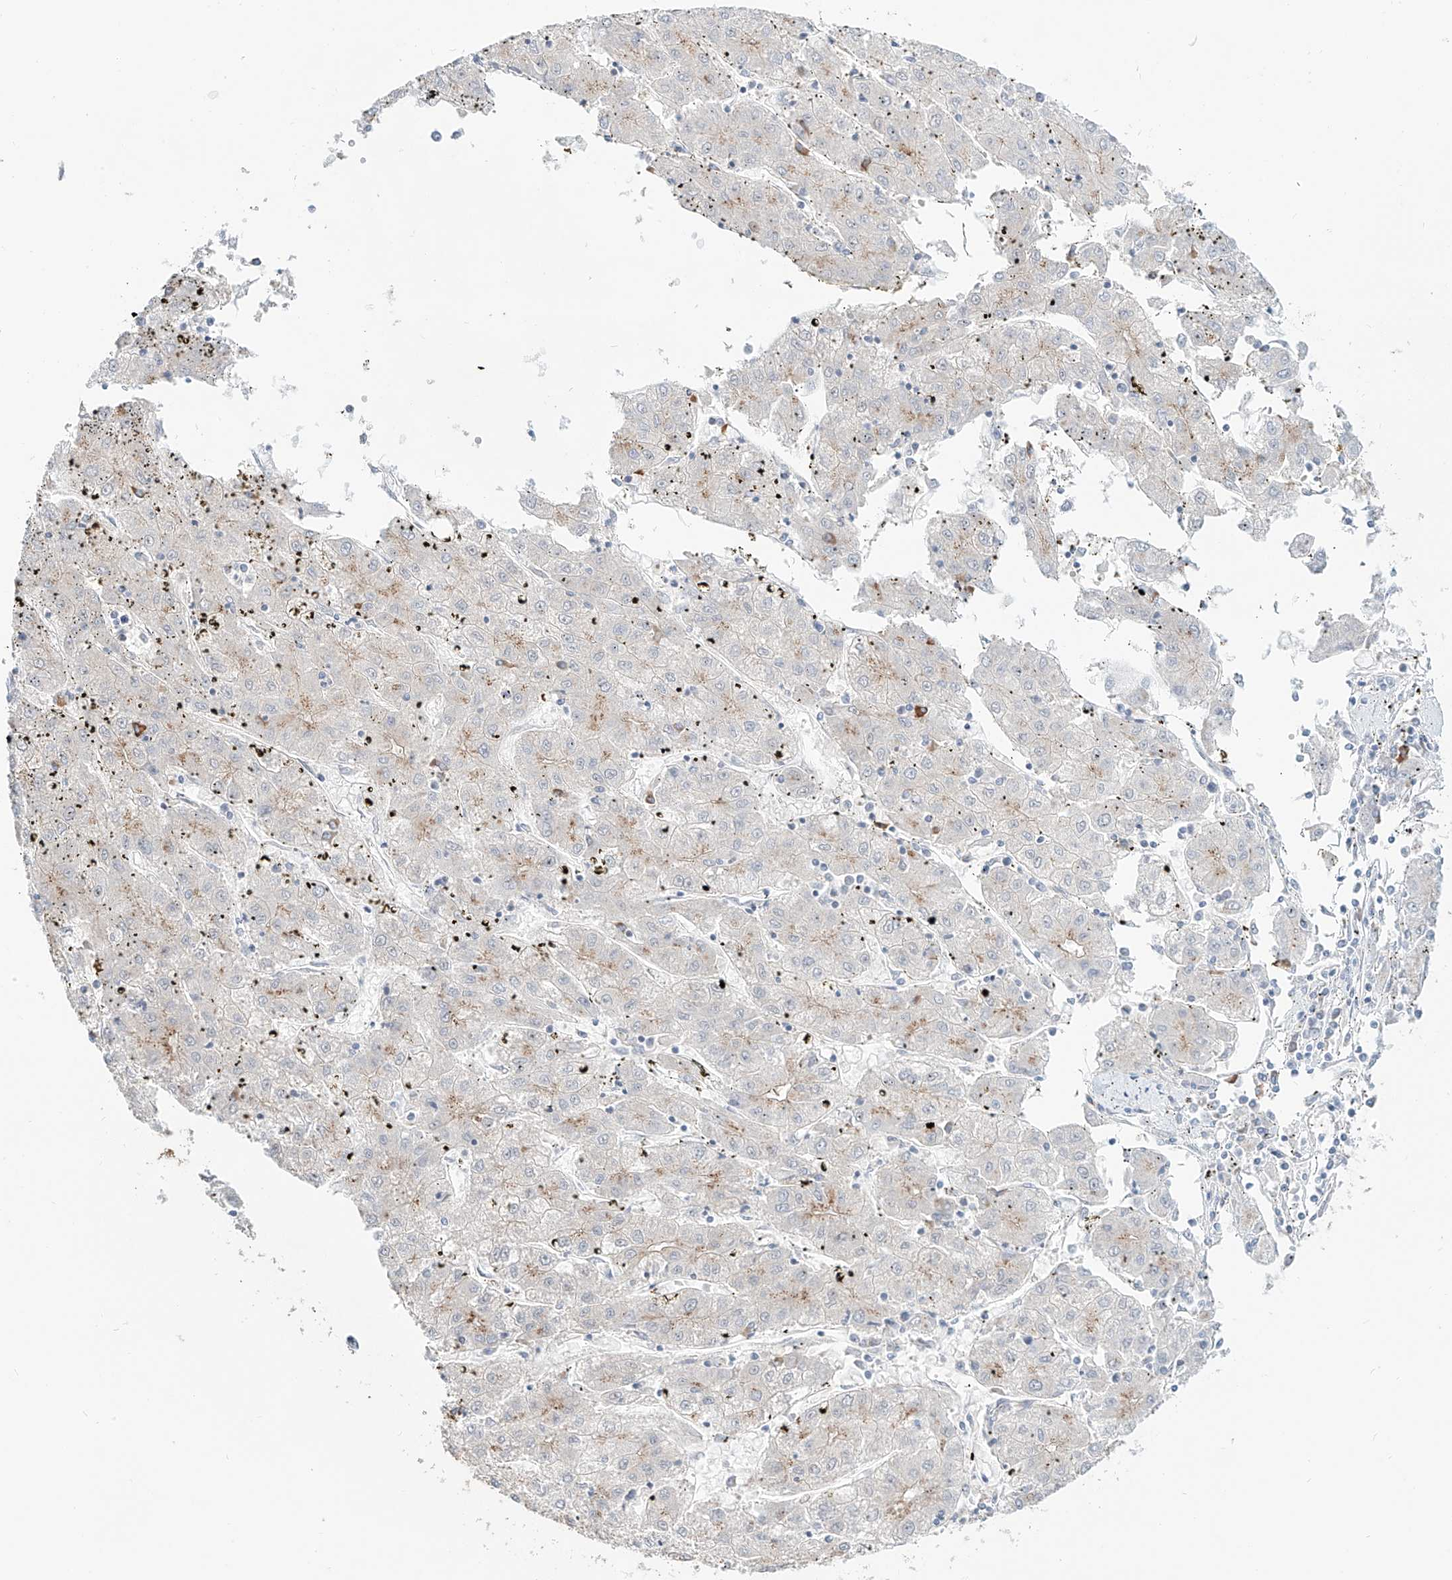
{"staining": {"intensity": "weak", "quantity": "<25%", "location": "cytoplasmic/membranous"}, "tissue": "liver cancer", "cell_type": "Tumor cells", "image_type": "cancer", "snomed": [{"axis": "morphology", "description": "Carcinoma, Hepatocellular, NOS"}, {"axis": "topography", "description": "Liver"}], "caption": "An IHC photomicrograph of liver cancer (hepatocellular carcinoma) is shown. There is no staining in tumor cells of liver cancer (hepatocellular carcinoma).", "gene": "BSDC1", "patient": {"sex": "male", "age": 72}}